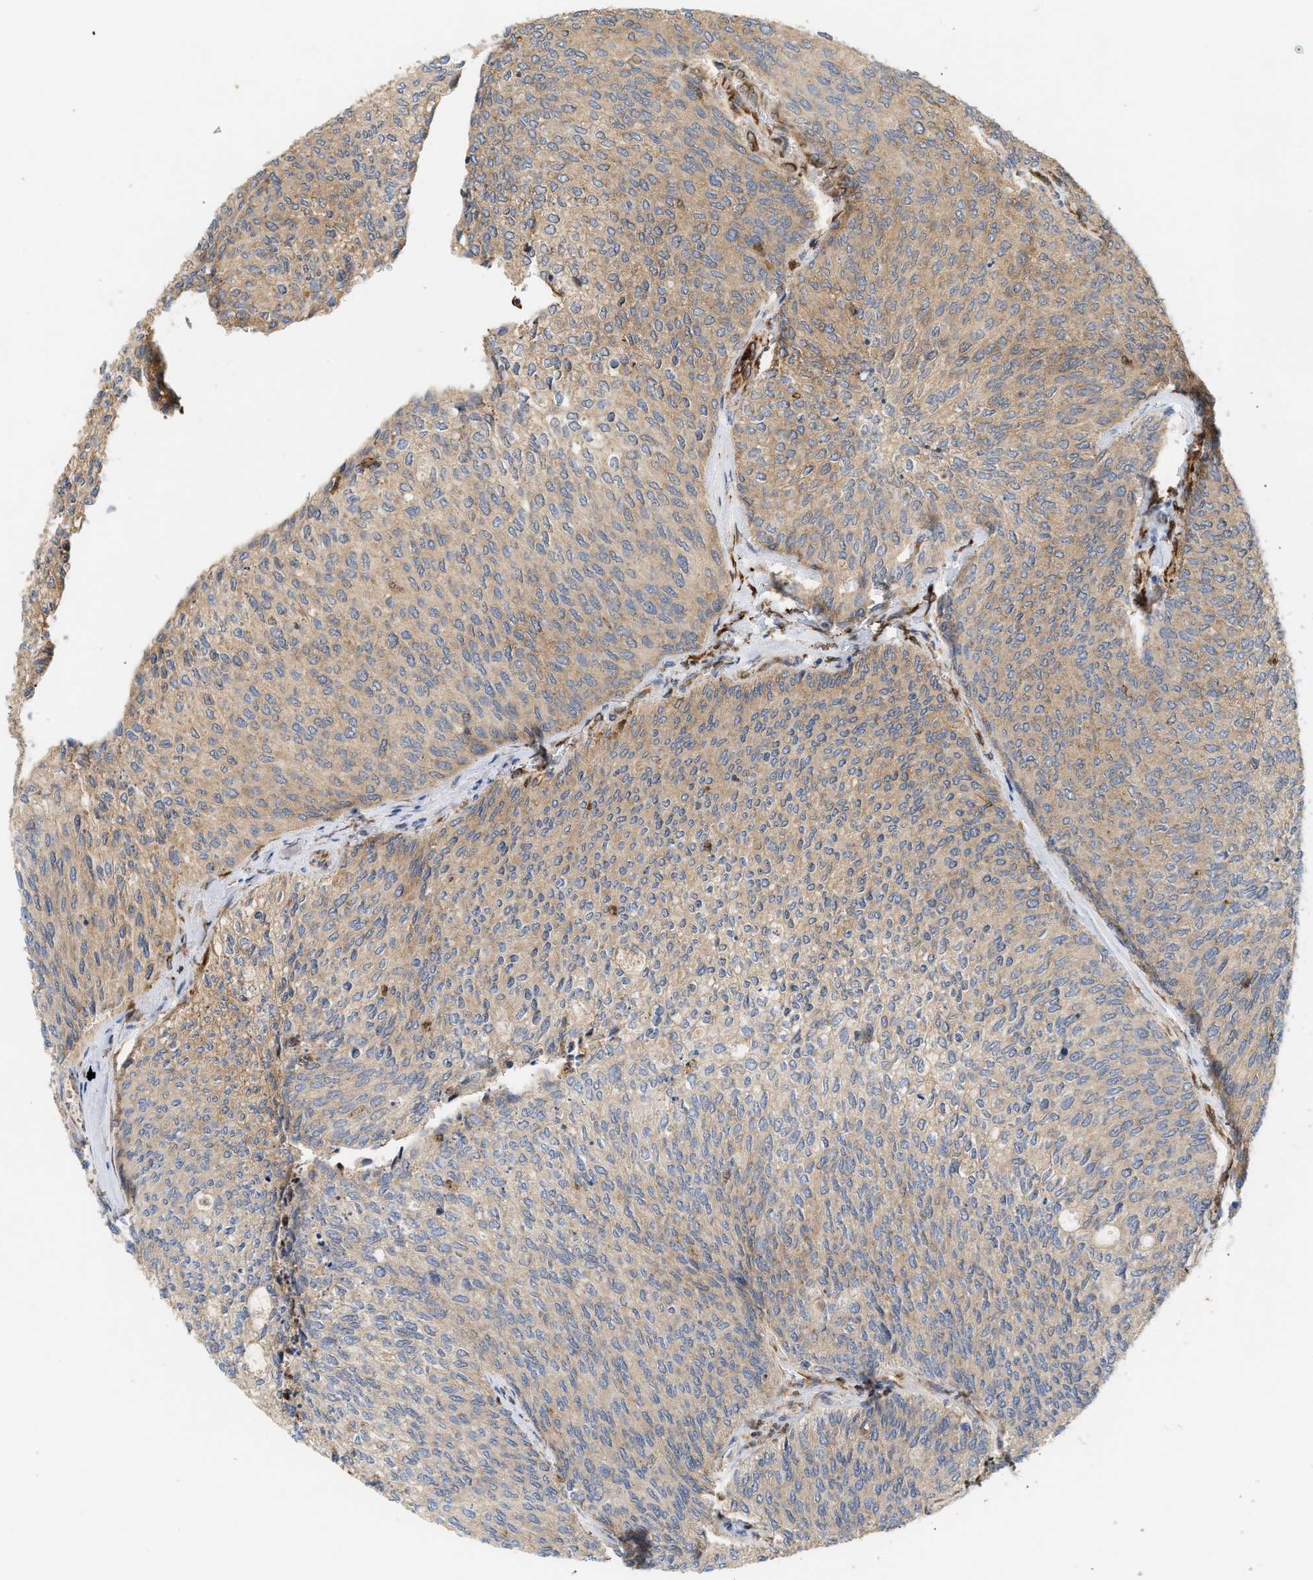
{"staining": {"intensity": "moderate", "quantity": ">75%", "location": "cytoplasmic/membranous"}, "tissue": "urothelial cancer", "cell_type": "Tumor cells", "image_type": "cancer", "snomed": [{"axis": "morphology", "description": "Urothelial carcinoma, Low grade"}, {"axis": "topography", "description": "Urinary bladder"}], "caption": "Immunohistochemical staining of human urothelial carcinoma (low-grade) displays moderate cytoplasmic/membranous protein expression in about >75% of tumor cells.", "gene": "PLCD1", "patient": {"sex": "female", "age": 79}}